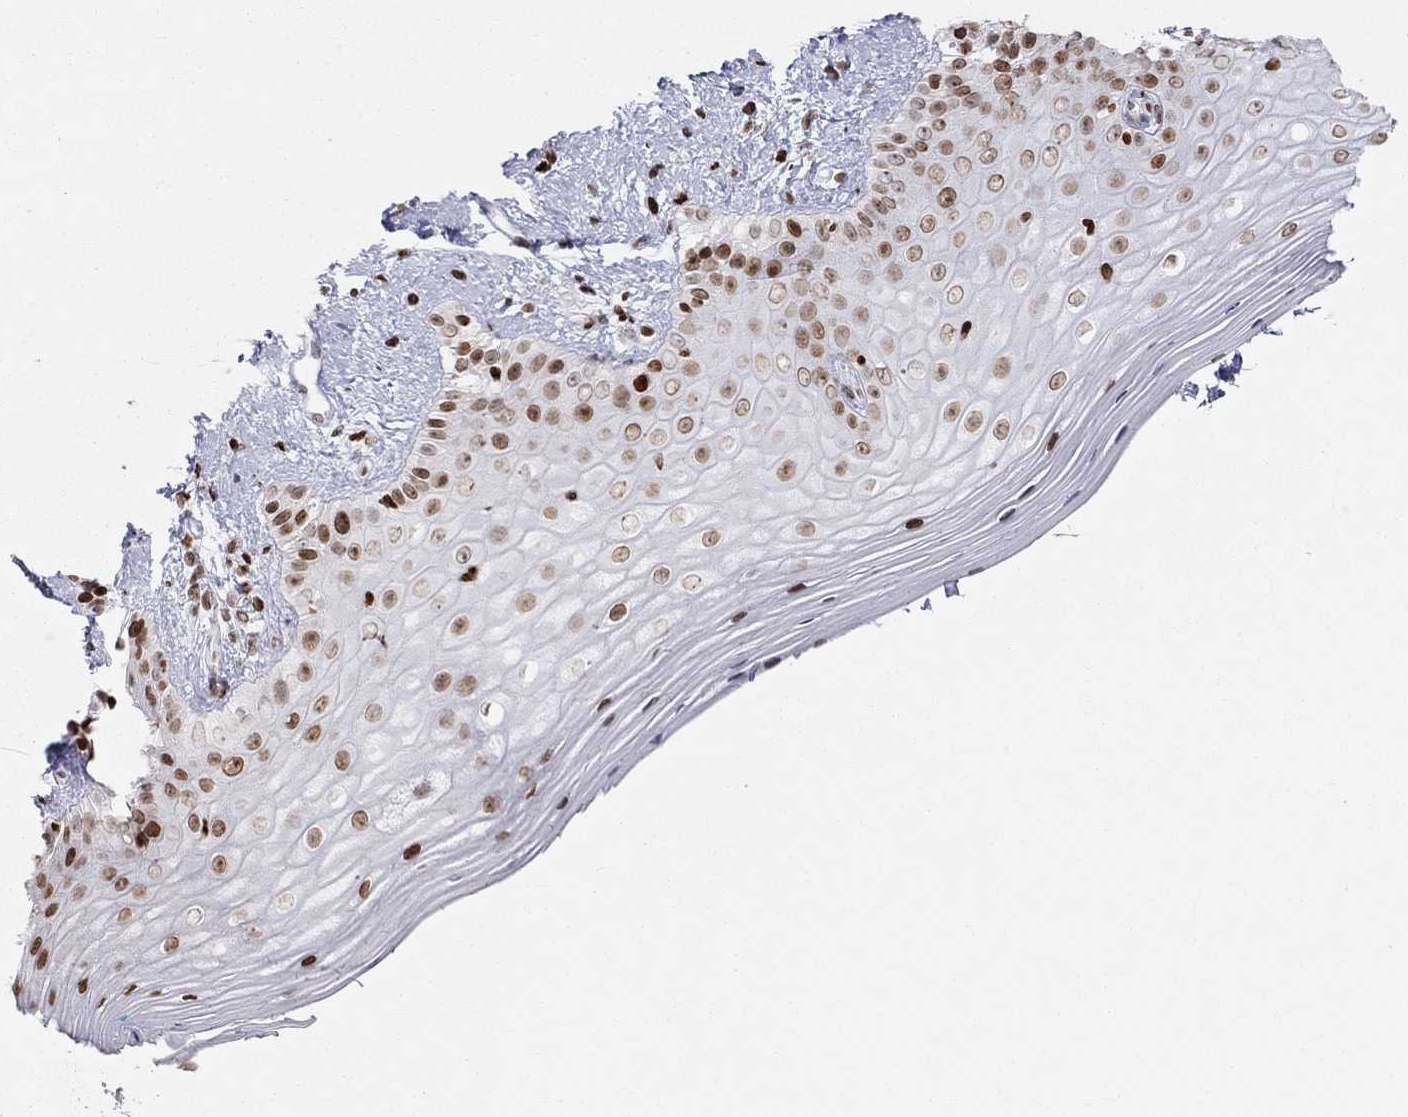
{"staining": {"intensity": "strong", "quantity": "25%-75%", "location": "nuclear"}, "tissue": "vagina", "cell_type": "Squamous epithelial cells", "image_type": "normal", "snomed": [{"axis": "morphology", "description": "Normal tissue, NOS"}, {"axis": "topography", "description": "Vagina"}], "caption": "Protein expression analysis of unremarkable human vagina reveals strong nuclear staining in approximately 25%-75% of squamous epithelial cells.", "gene": "H2AX", "patient": {"sex": "female", "age": 47}}